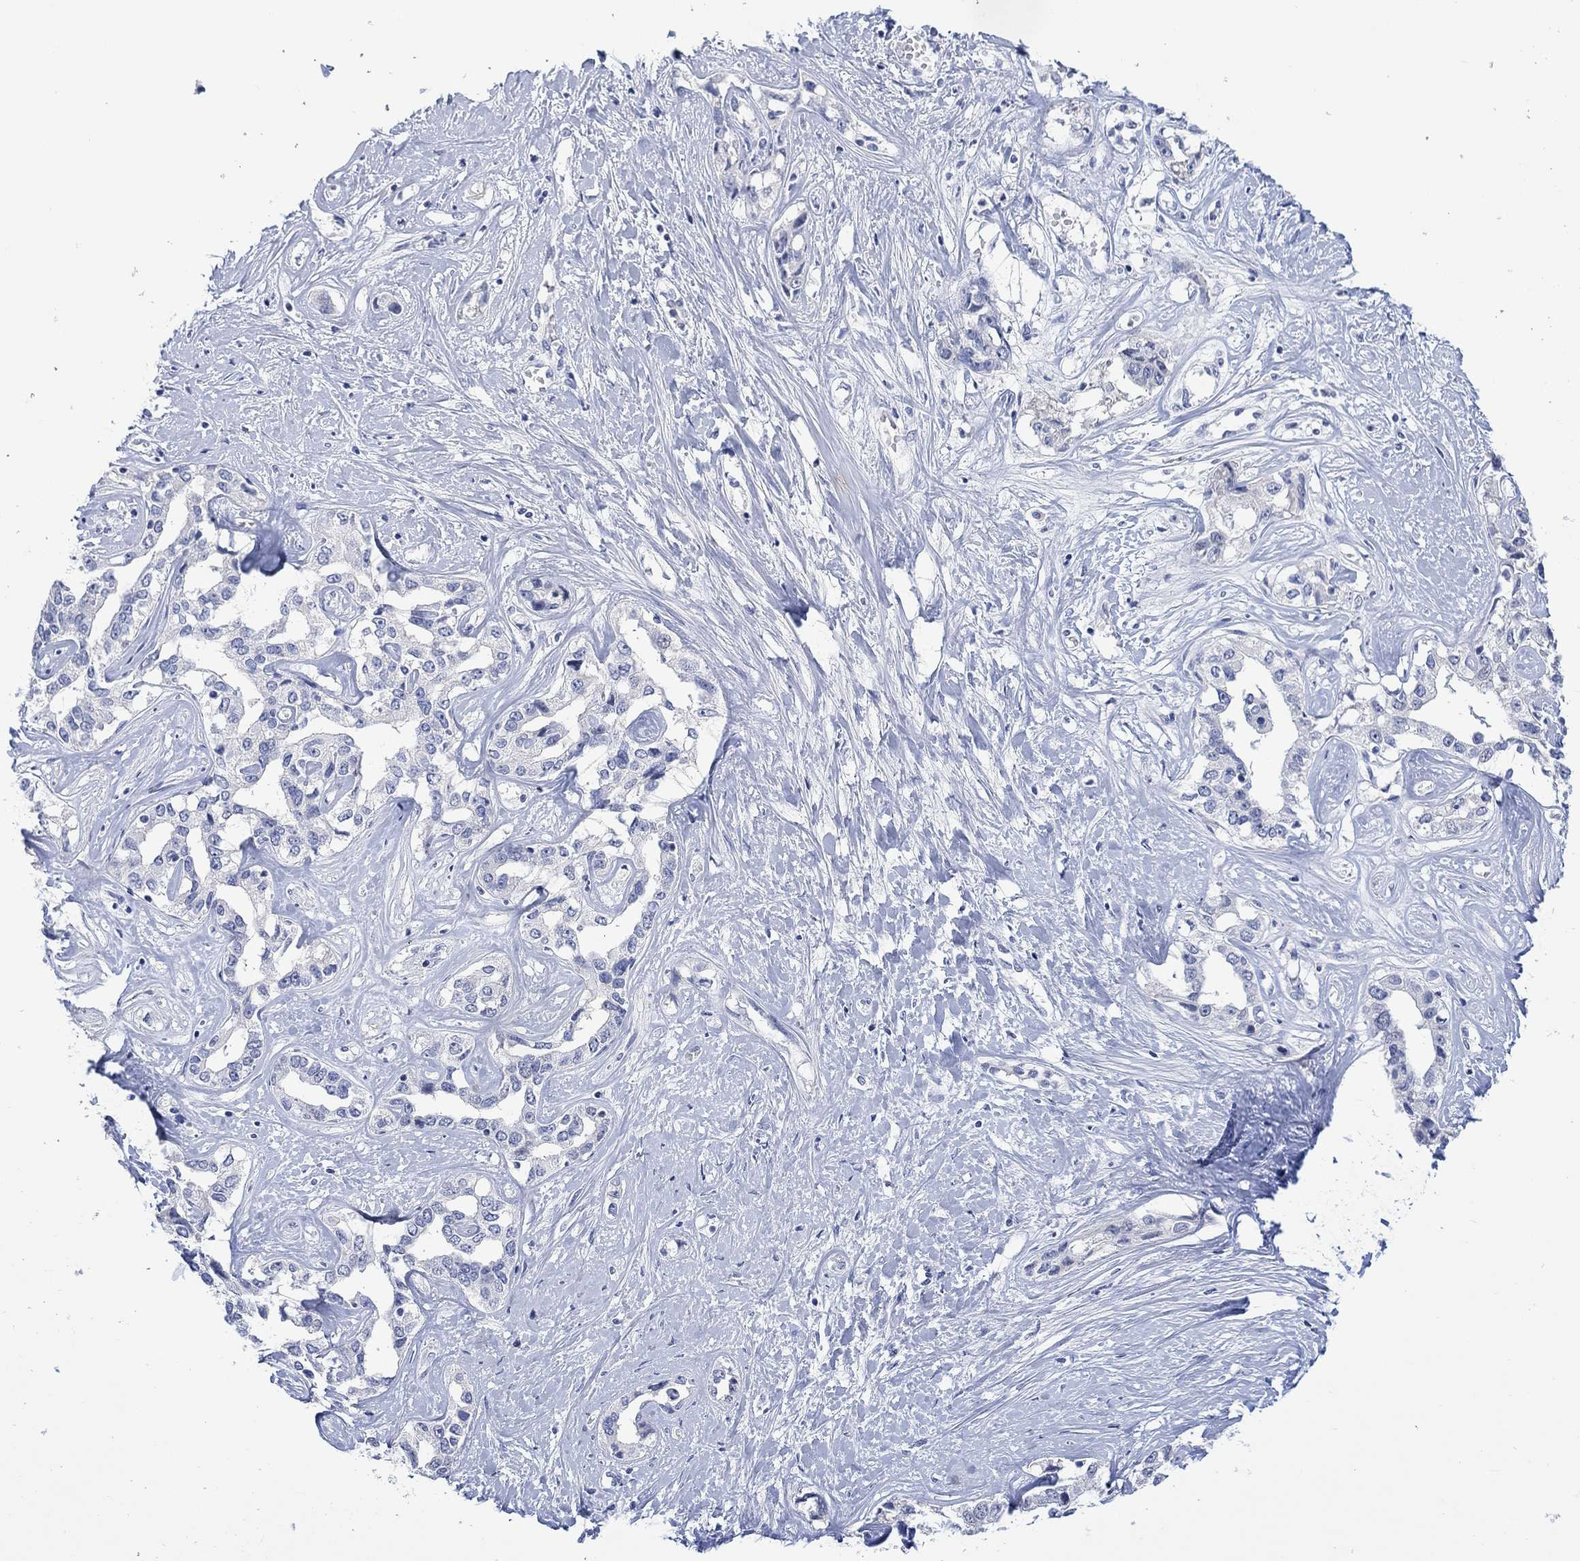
{"staining": {"intensity": "negative", "quantity": "none", "location": "none"}, "tissue": "liver cancer", "cell_type": "Tumor cells", "image_type": "cancer", "snomed": [{"axis": "morphology", "description": "Cholangiocarcinoma"}, {"axis": "topography", "description": "Liver"}], "caption": "Immunohistochemistry (IHC) of liver cholangiocarcinoma displays no positivity in tumor cells. The staining is performed using DAB (3,3'-diaminobenzidine) brown chromogen with nuclei counter-stained in using hematoxylin.", "gene": "DLK1", "patient": {"sex": "male", "age": 59}}